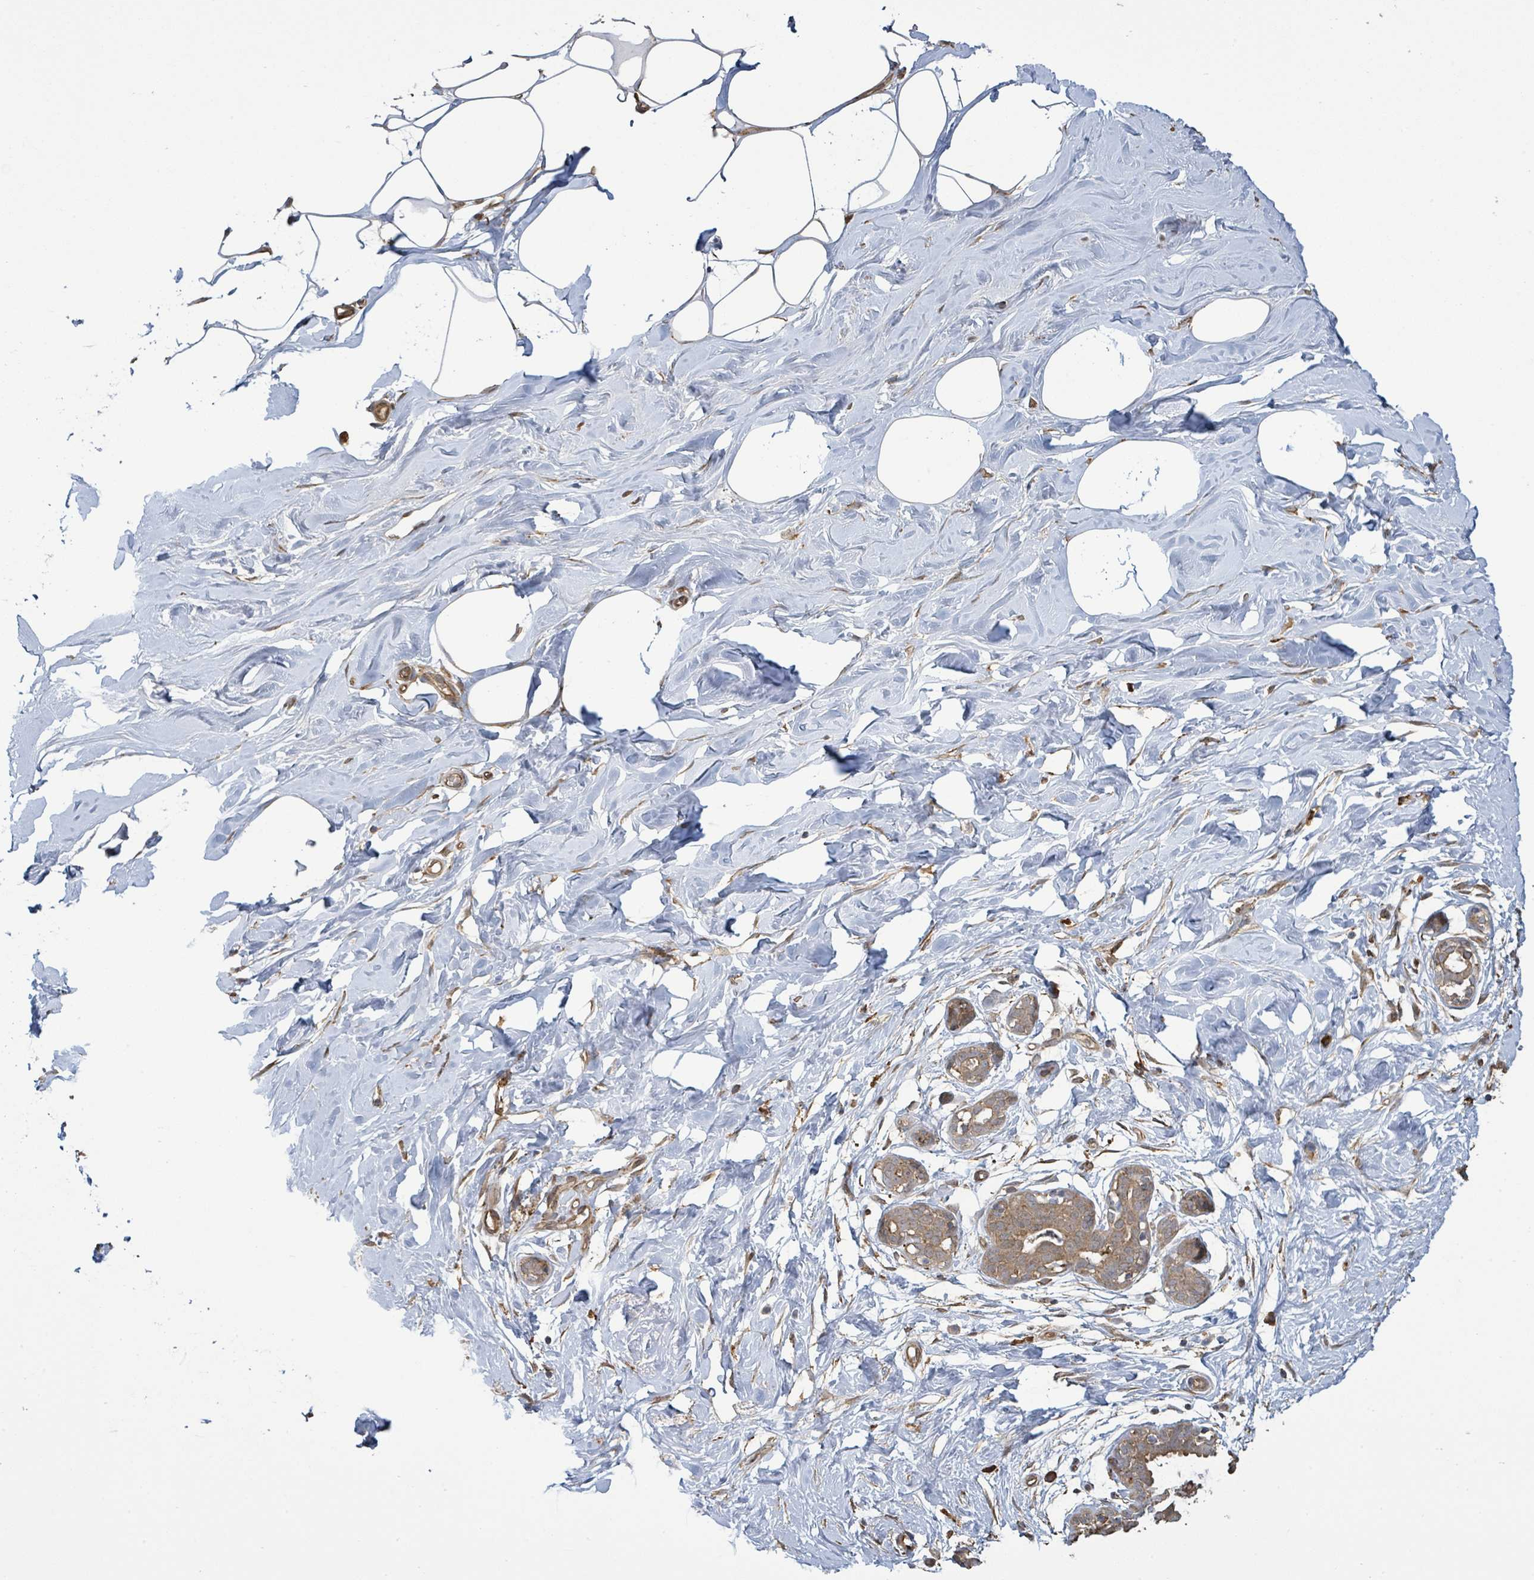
{"staining": {"intensity": "negative", "quantity": "none", "location": "none"}, "tissue": "breast", "cell_type": "Adipocytes", "image_type": "normal", "snomed": [{"axis": "morphology", "description": "Normal tissue, NOS"}, {"axis": "topography", "description": "Breast"}], "caption": "High magnification brightfield microscopy of unremarkable breast stained with DAB (3,3'-diaminobenzidine) (brown) and counterstained with hematoxylin (blue): adipocytes show no significant positivity.", "gene": "ARPIN", "patient": {"sex": "female", "age": 27}}